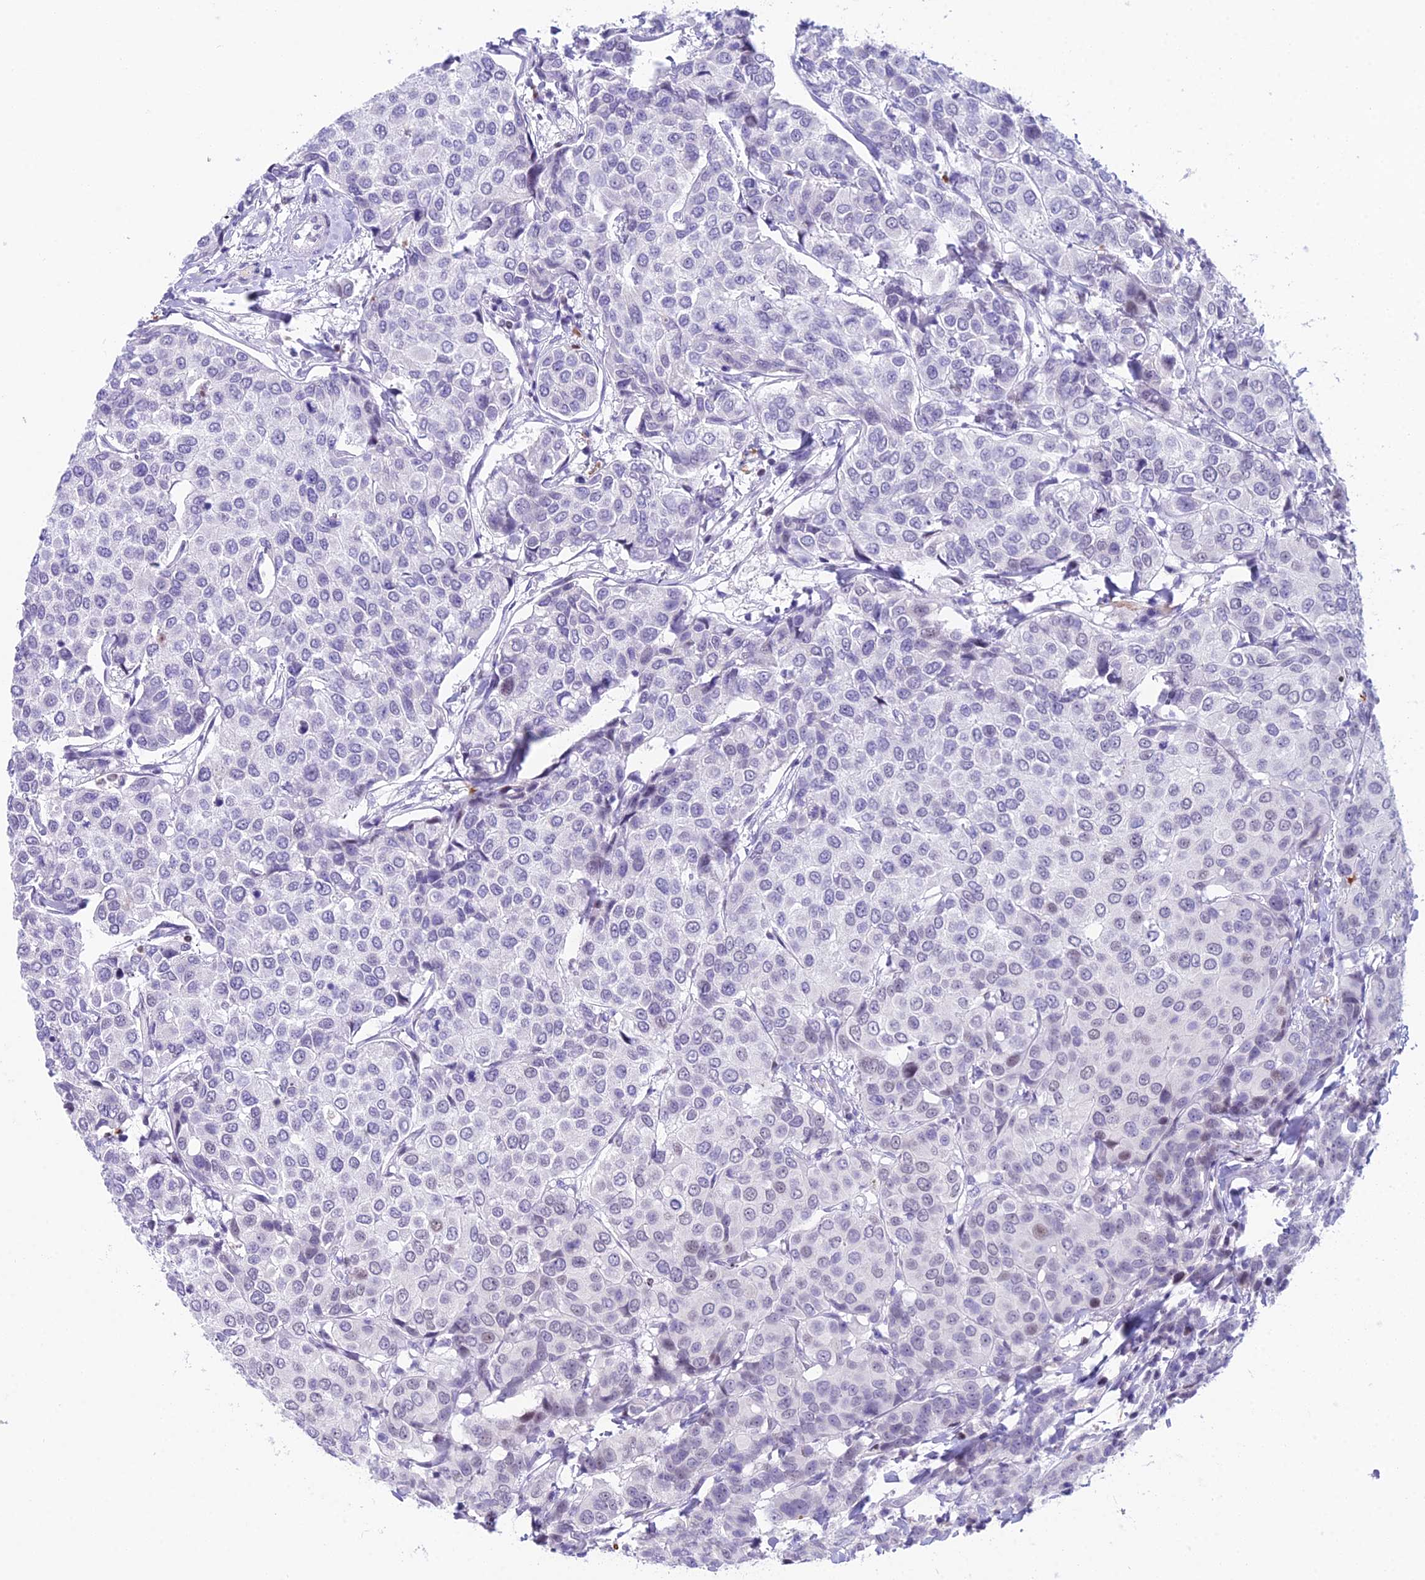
{"staining": {"intensity": "negative", "quantity": "none", "location": "none"}, "tissue": "breast cancer", "cell_type": "Tumor cells", "image_type": "cancer", "snomed": [{"axis": "morphology", "description": "Duct carcinoma"}, {"axis": "topography", "description": "Breast"}], "caption": "Tumor cells show no significant positivity in breast cancer (intraductal carcinoma).", "gene": "CC2D2A", "patient": {"sex": "female", "age": 55}}